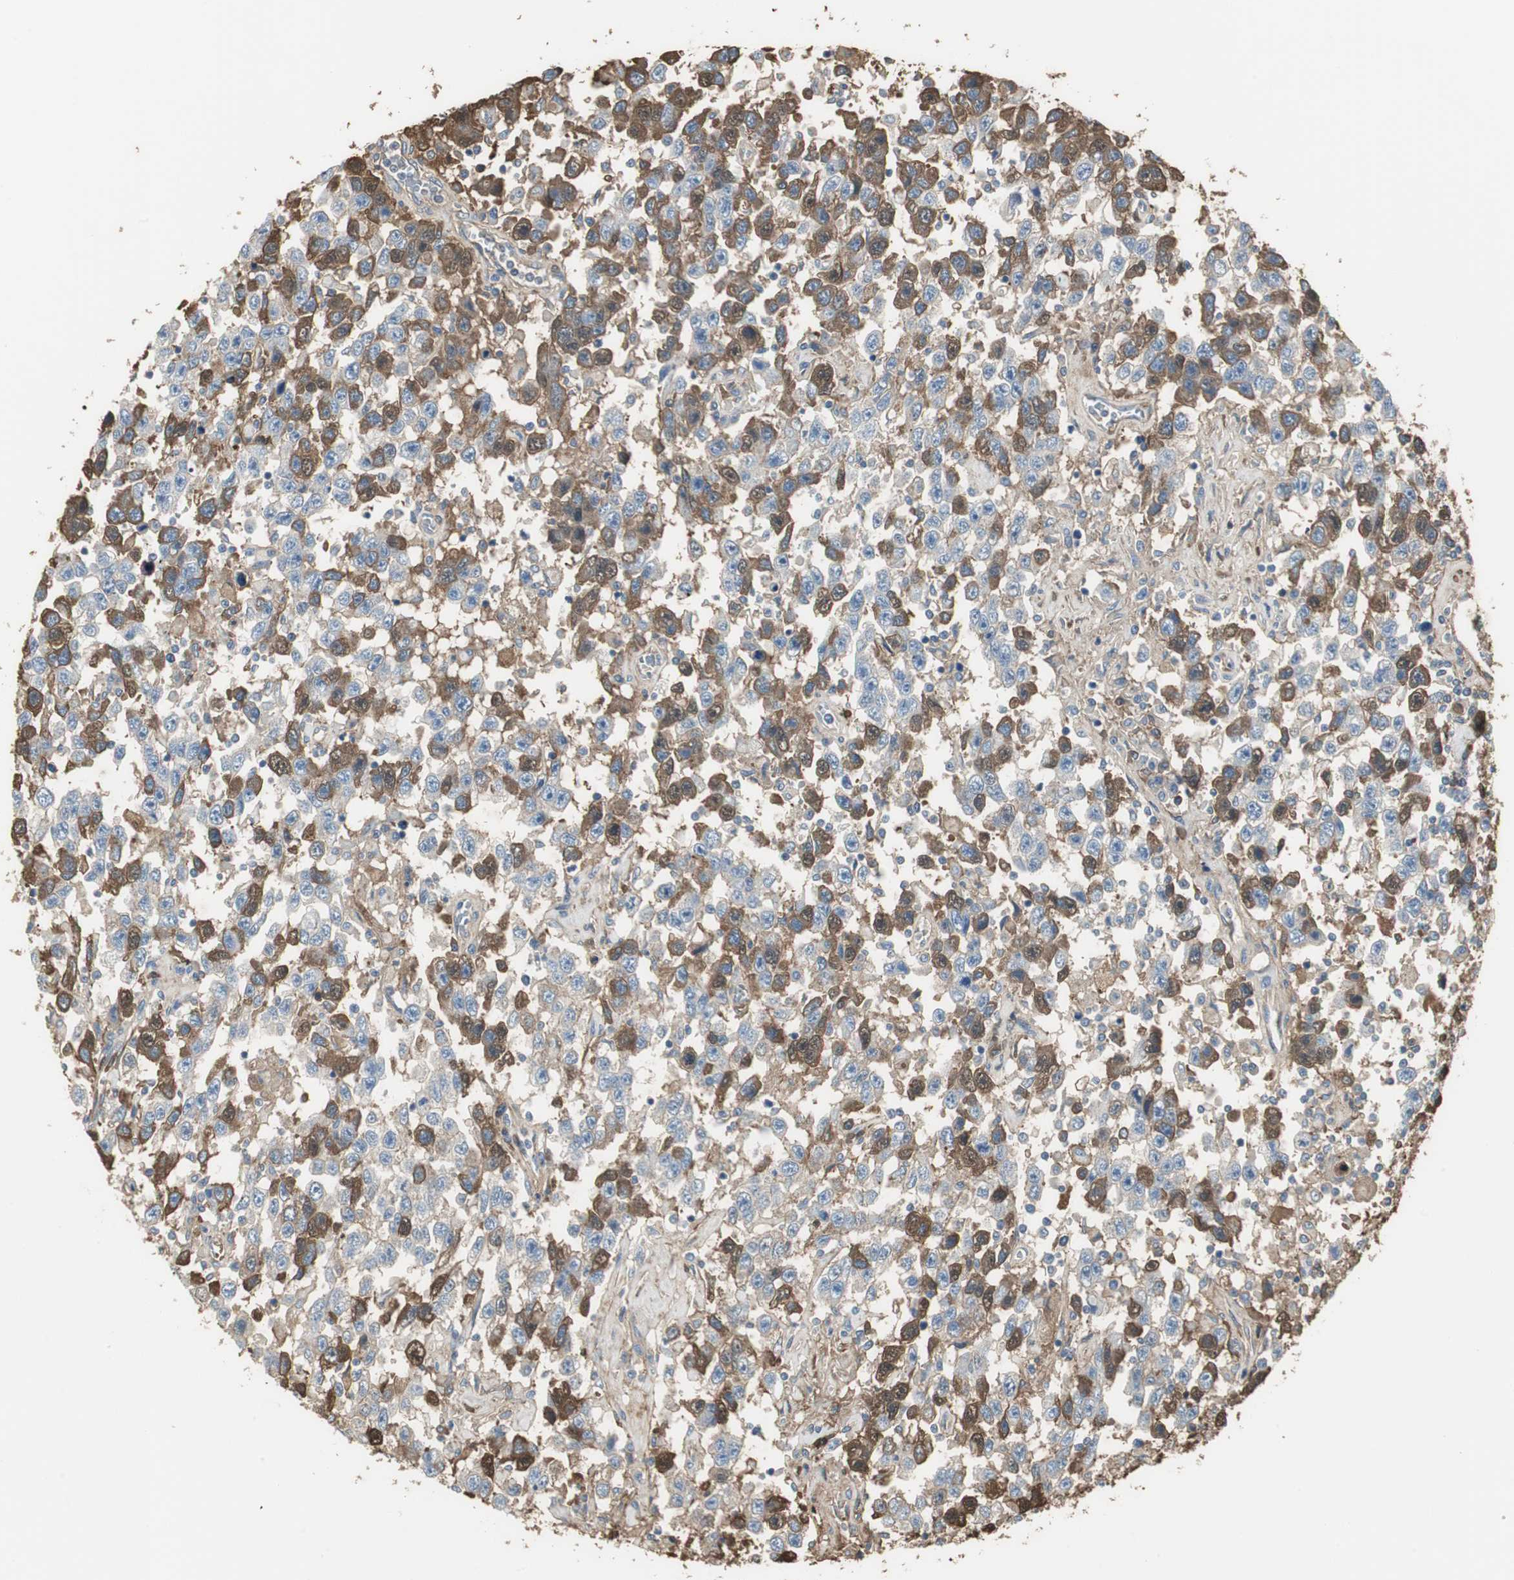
{"staining": {"intensity": "moderate", "quantity": "25%-75%", "location": "cytoplasmic/membranous"}, "tissue": "testis cancer", "cell_type": "Tumor cells", "image_type": "cancer", "snomed": [{"axis": "morphology", "description": "Seminoma, NOS"}, {"axis": "topography", "description": "Testis"}], "caption": "An immunohistochemistry image of tumor tissue is shown. Protein staining in brown labels moderate cytoplasmic/membranous positivity in testis cancer (seminoma) within tumor cells.", "gene": "IGHA1", "patient": {"sex": "male", "age": 41}}